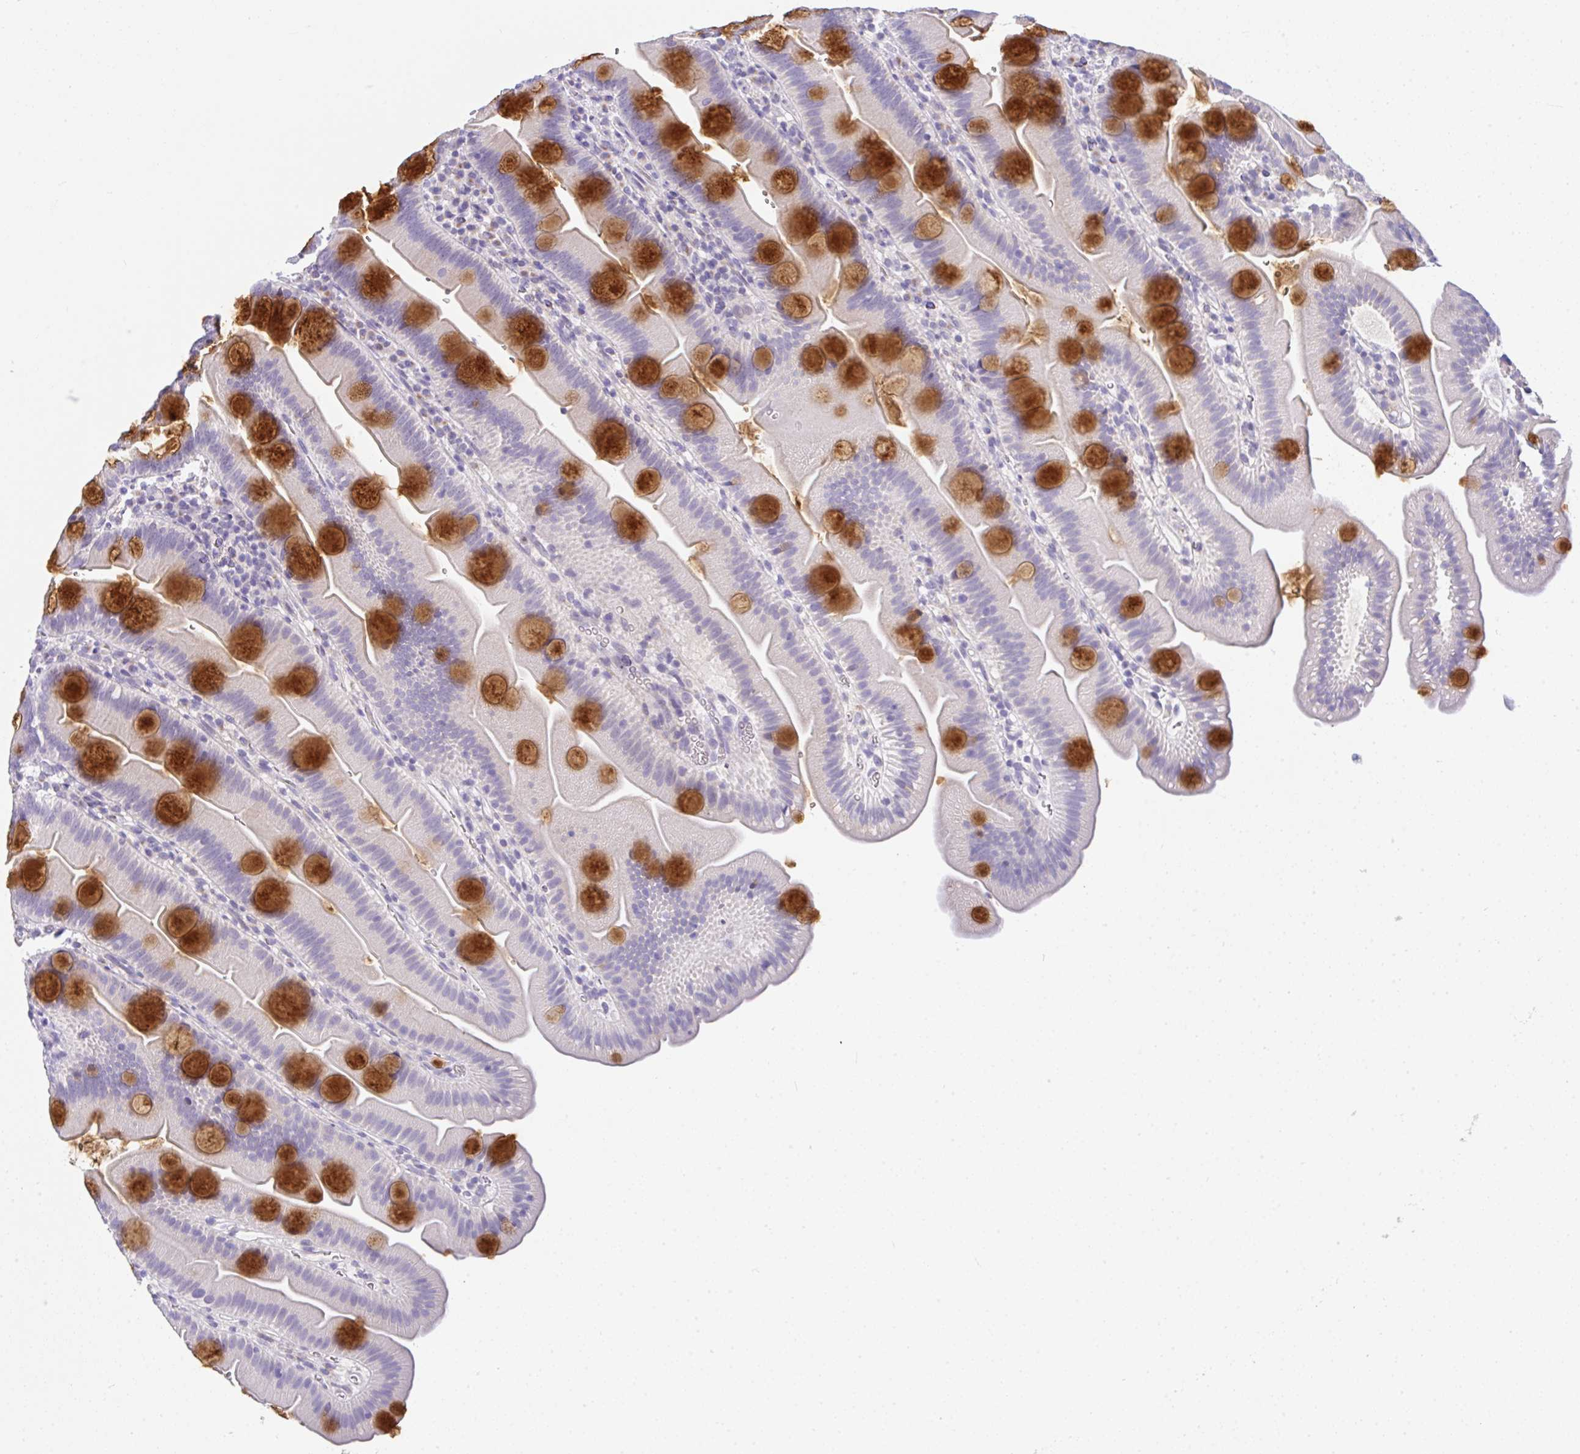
{"staining": {"intensity": "strong", "quantity": "<25%", "location": "cytoplasmic/membranous"}, "tissue": "small intestine", "cell_type": "Glandular cells", "image_type": "normal", "snomed": [{"axis": "morphology", "description": "Normal tissue, NOS"}, {"axis": "topography", "description": "Small intestine"}], "caption": "Immunohistochemistry of normal human small intestine exhibits medium levels of strong cytoplasmic/membranous staining in about <25% of glandular cells. Using DAB (3,3'-diaminobenzidine) (brown) and hematoxylin (blue) stains, captured at high magnification using brightfield microscopy.", "gene": "SERPINE3", "patient": {"sex": "female", "age": 68}}